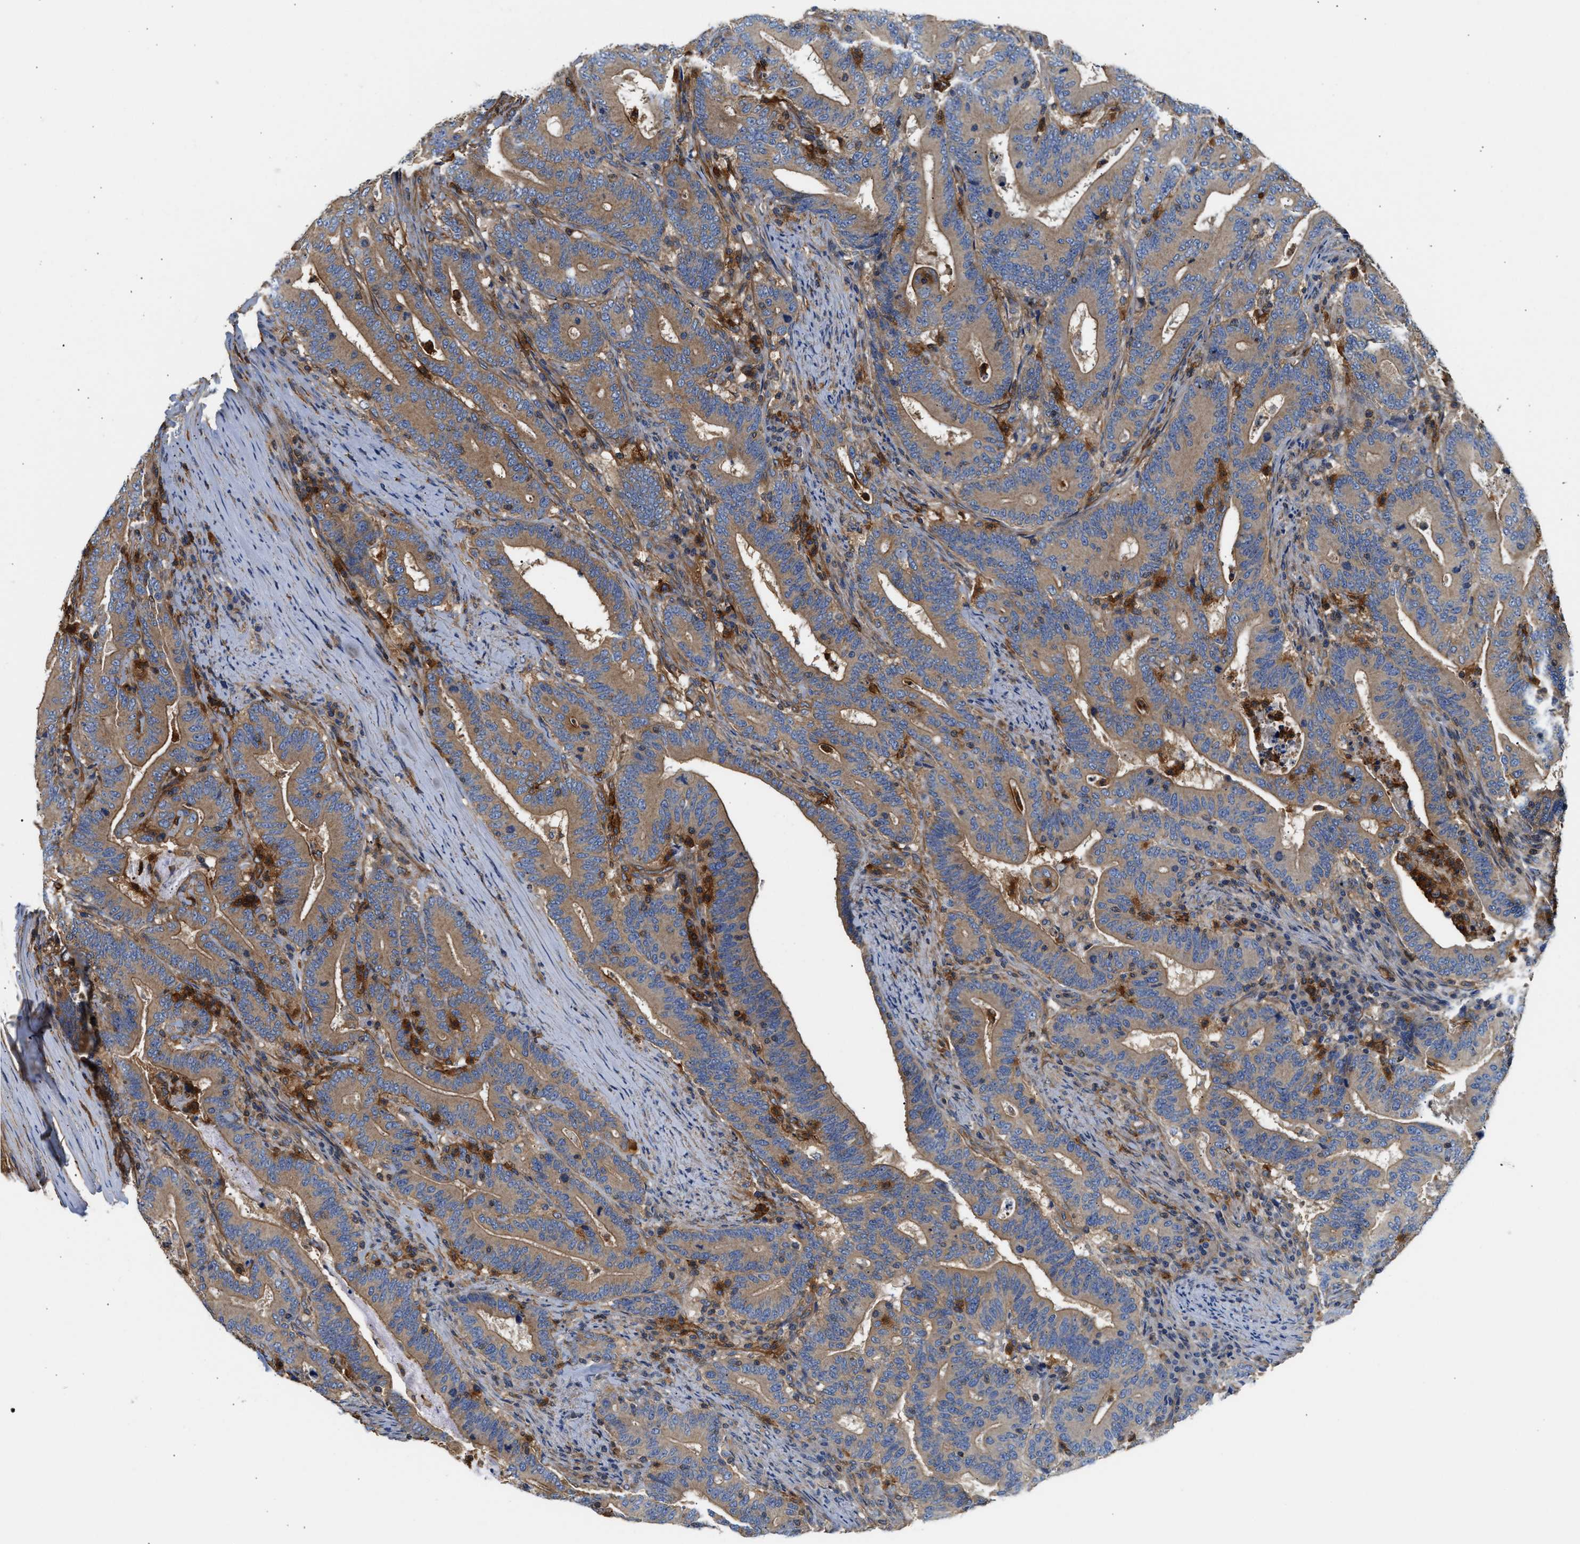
{"staining": {"intensity": "moderate", "quantity": ">75%", "location": "cytoplasmic/membranous"}, "tissue": "colorectal cancer", "cell_type": "Tumor cells", "image_type": "cancer", "snomed": [{"axis": "morphology", "description": "Adenocarcinoma, NOS"}, {"axis": "topography", "description": "Colon"}], "caption": "Human colorectal cancer stained for a protein (brown) displays moderate cytoplasmic/membranous positive staining in about >75% of tumor cells.", "gene": "SAMD9L", "patient": {"sex": "female", "age": 66}}